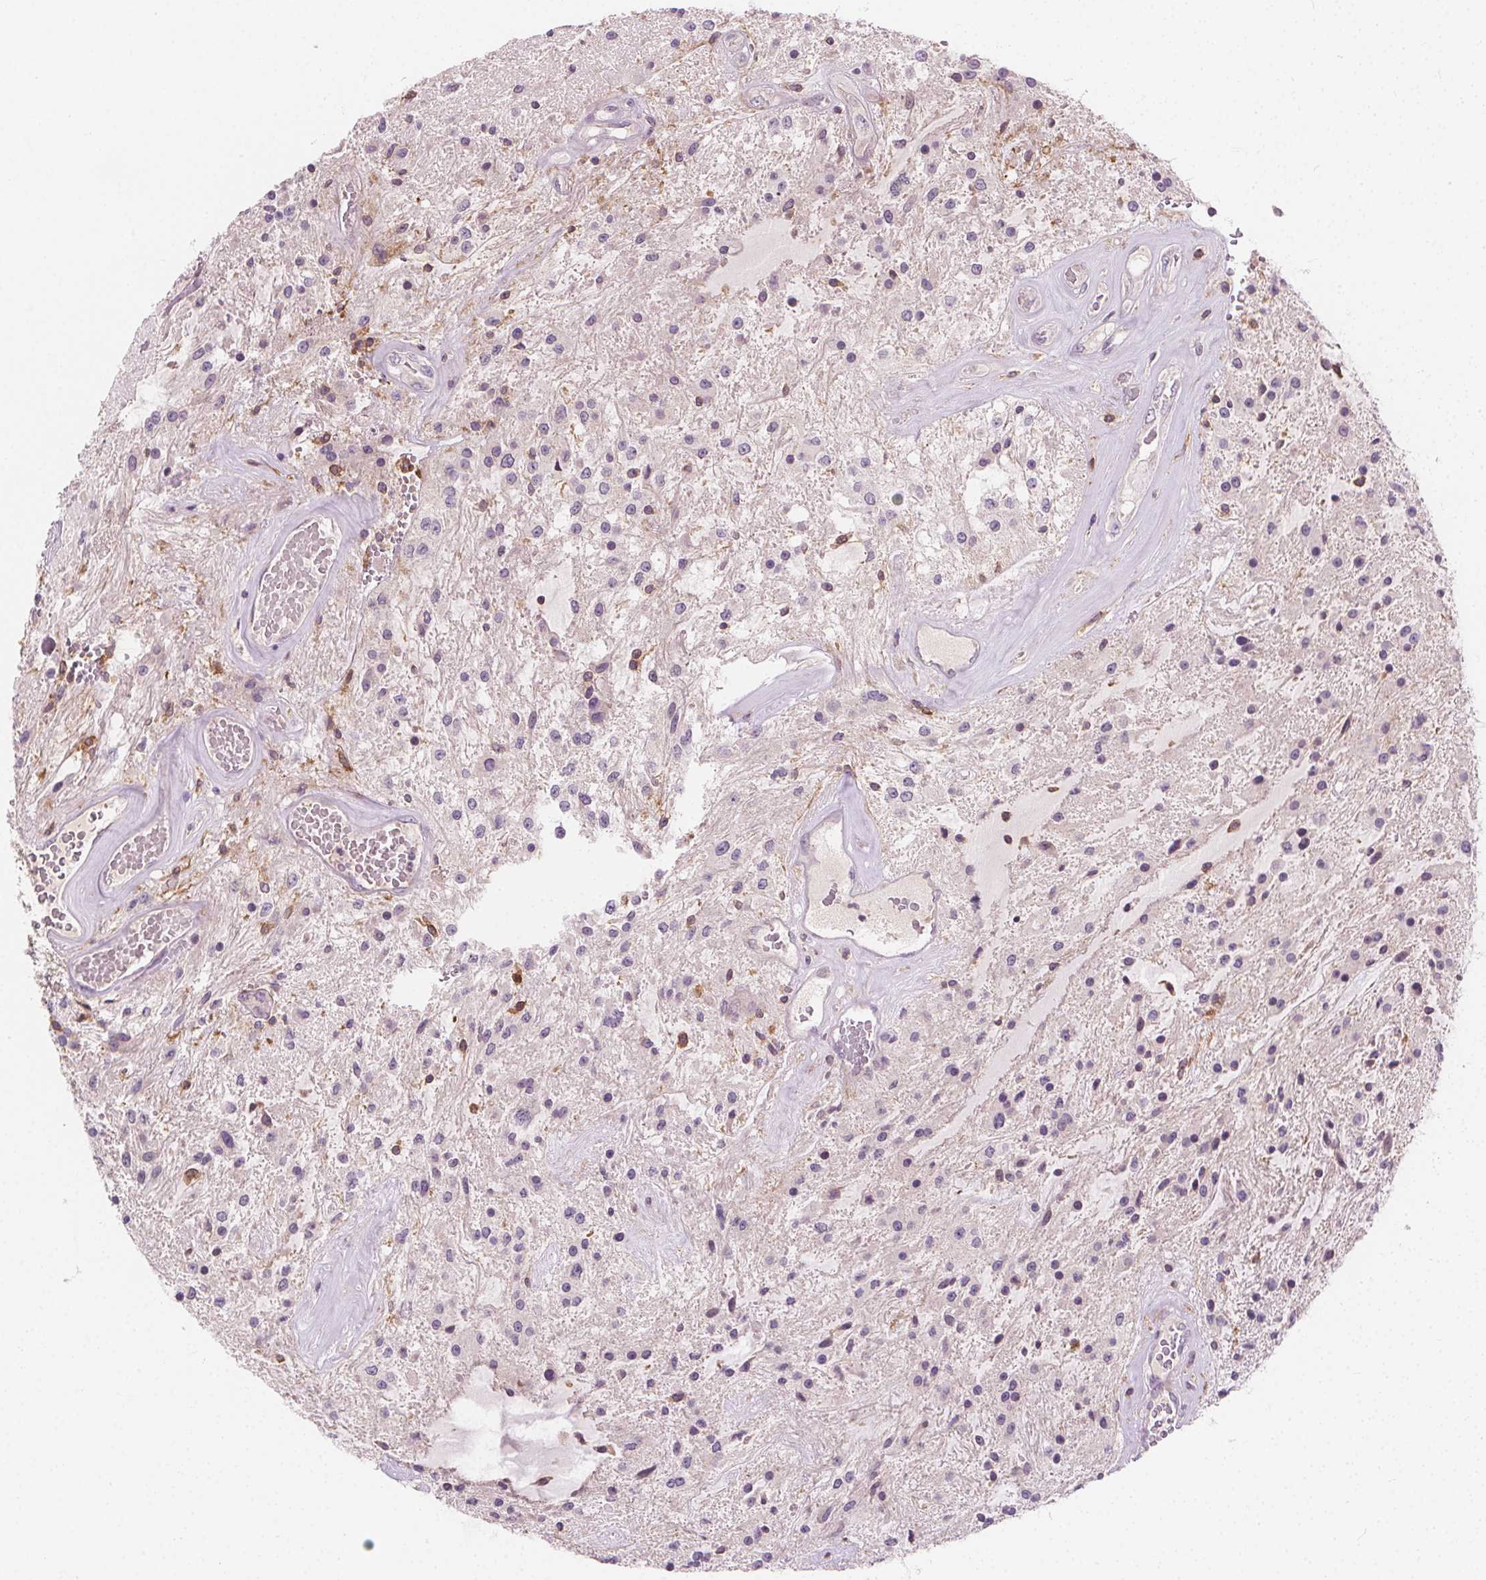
{"staining": {"intensity": "negative", "quantity": "none", "location": "none"}, "tissue": "glioma", "cell_type": "Tumor cells", "image_type": "cancer", "snomed": [{"axis": "morphology", "description": "Glioma, malignant, Low grade"}, {"axis": "topography", "description": "Cerebellum"}], "caption": "High power microscopy image of an immunohistochemistry (IHC) micrograph of glioma, revealing no significant staining in tumor cells.", "gene": "RAB20", "patient": {"sex": "female", "age": 14}}